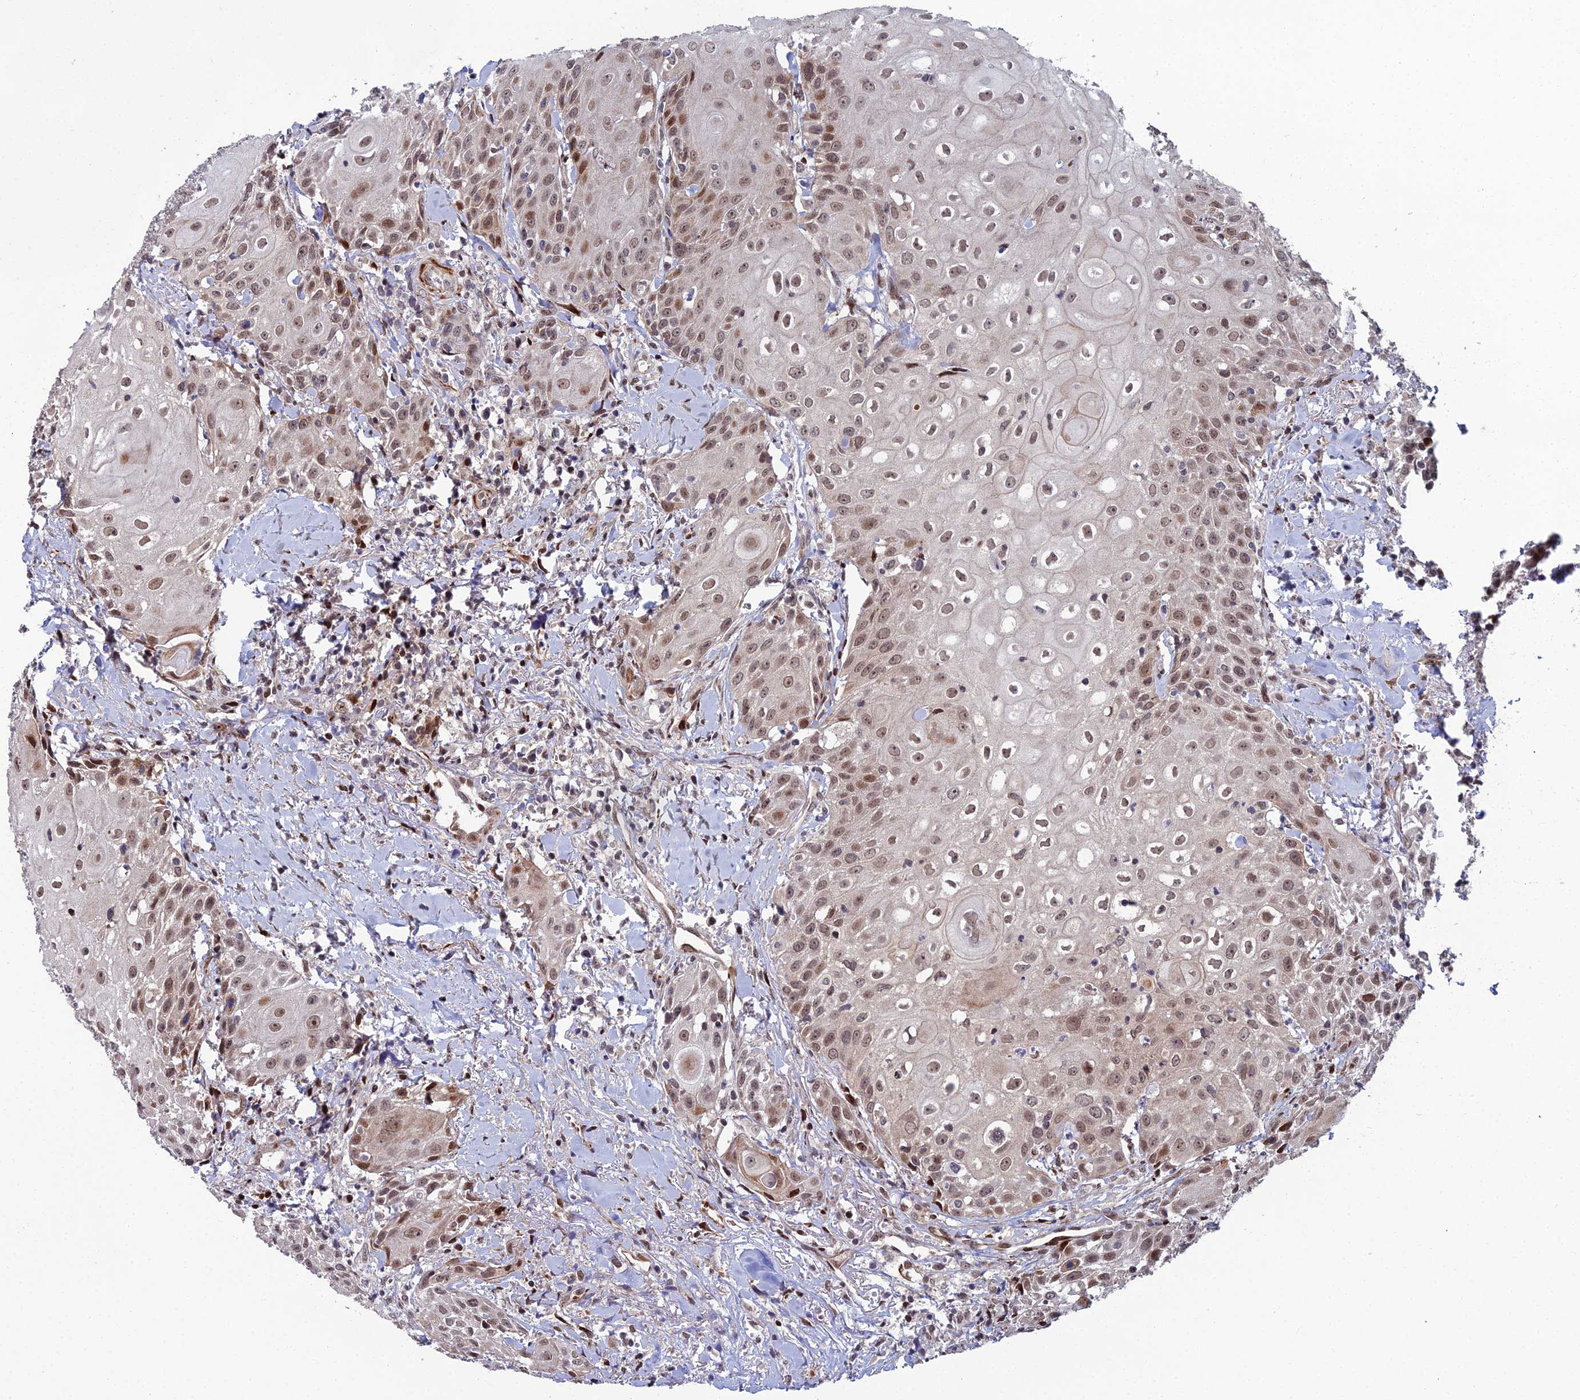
{"staining": {"intensity": "moderate", "quantity": ">75%", "location": "nuclear"}, "tissue": "head and neck cancer", "cell_type": "Tumor cells", "image_type": "cancer", "snomed": [{"axis": "morphology", "description": "Squamous cell carcinoma, NOS"}, {"axis": "topography", "description": "Oral tissue"}, {"axis": "topography", "description": "Head-Neck"}], "caption": "High-power microscopy captured an immunohistochemistry (IHC) micrograph of head and neck squamous cell carcinoma, revealing moderate nuclear positivity in approximately >75% of tumor cells.", "gene": "ZNF668", "patient": {"sex": "female", "age": 82}}